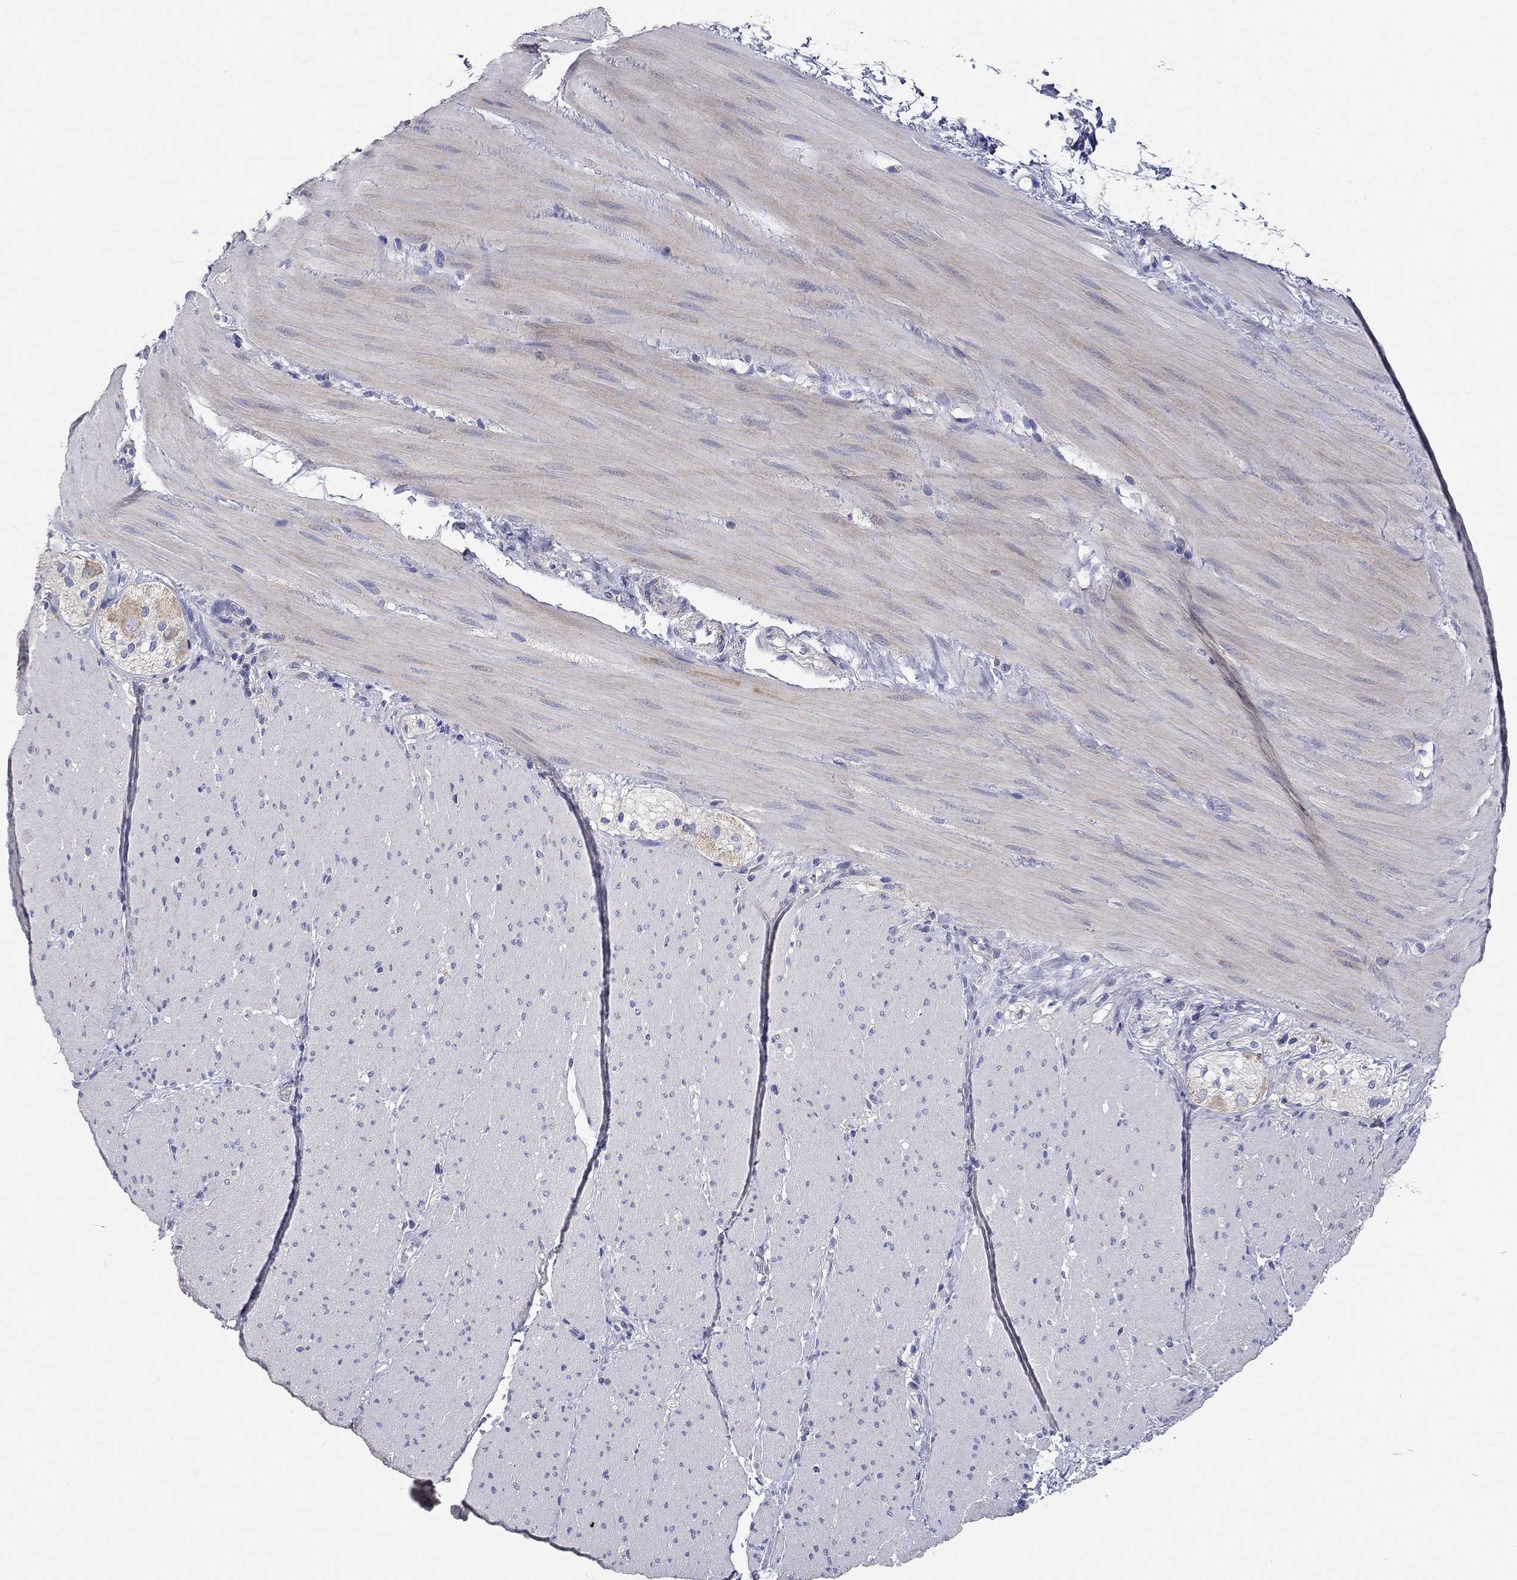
{"staining": {"intensity": "negative", "quantity": "none", "location": "none"}, "tissue": "adipose tissue", "cell_type": "Adipocytes", "image_type": "normal", "snomed": [{"axis": "morphology", "description": "Normal tissue, NOS"}, {"axis": "topography", "description": "Smooth muscle"}, {"axis": "topography", "description": "Duodenum"}, {"axis": "topography", "description": "Peripheral nerve tissue"}], "caption": "Immunohistochemical staining of unremarkable human adipose tissue demonstrates no significant positivity in adipocytes. (DAB immunohistochemistry (IHC) visualized using brightfield microscopy, high magnification).", "gene": "RCAN1", "patient": {"sex": "female", "age": 61}}